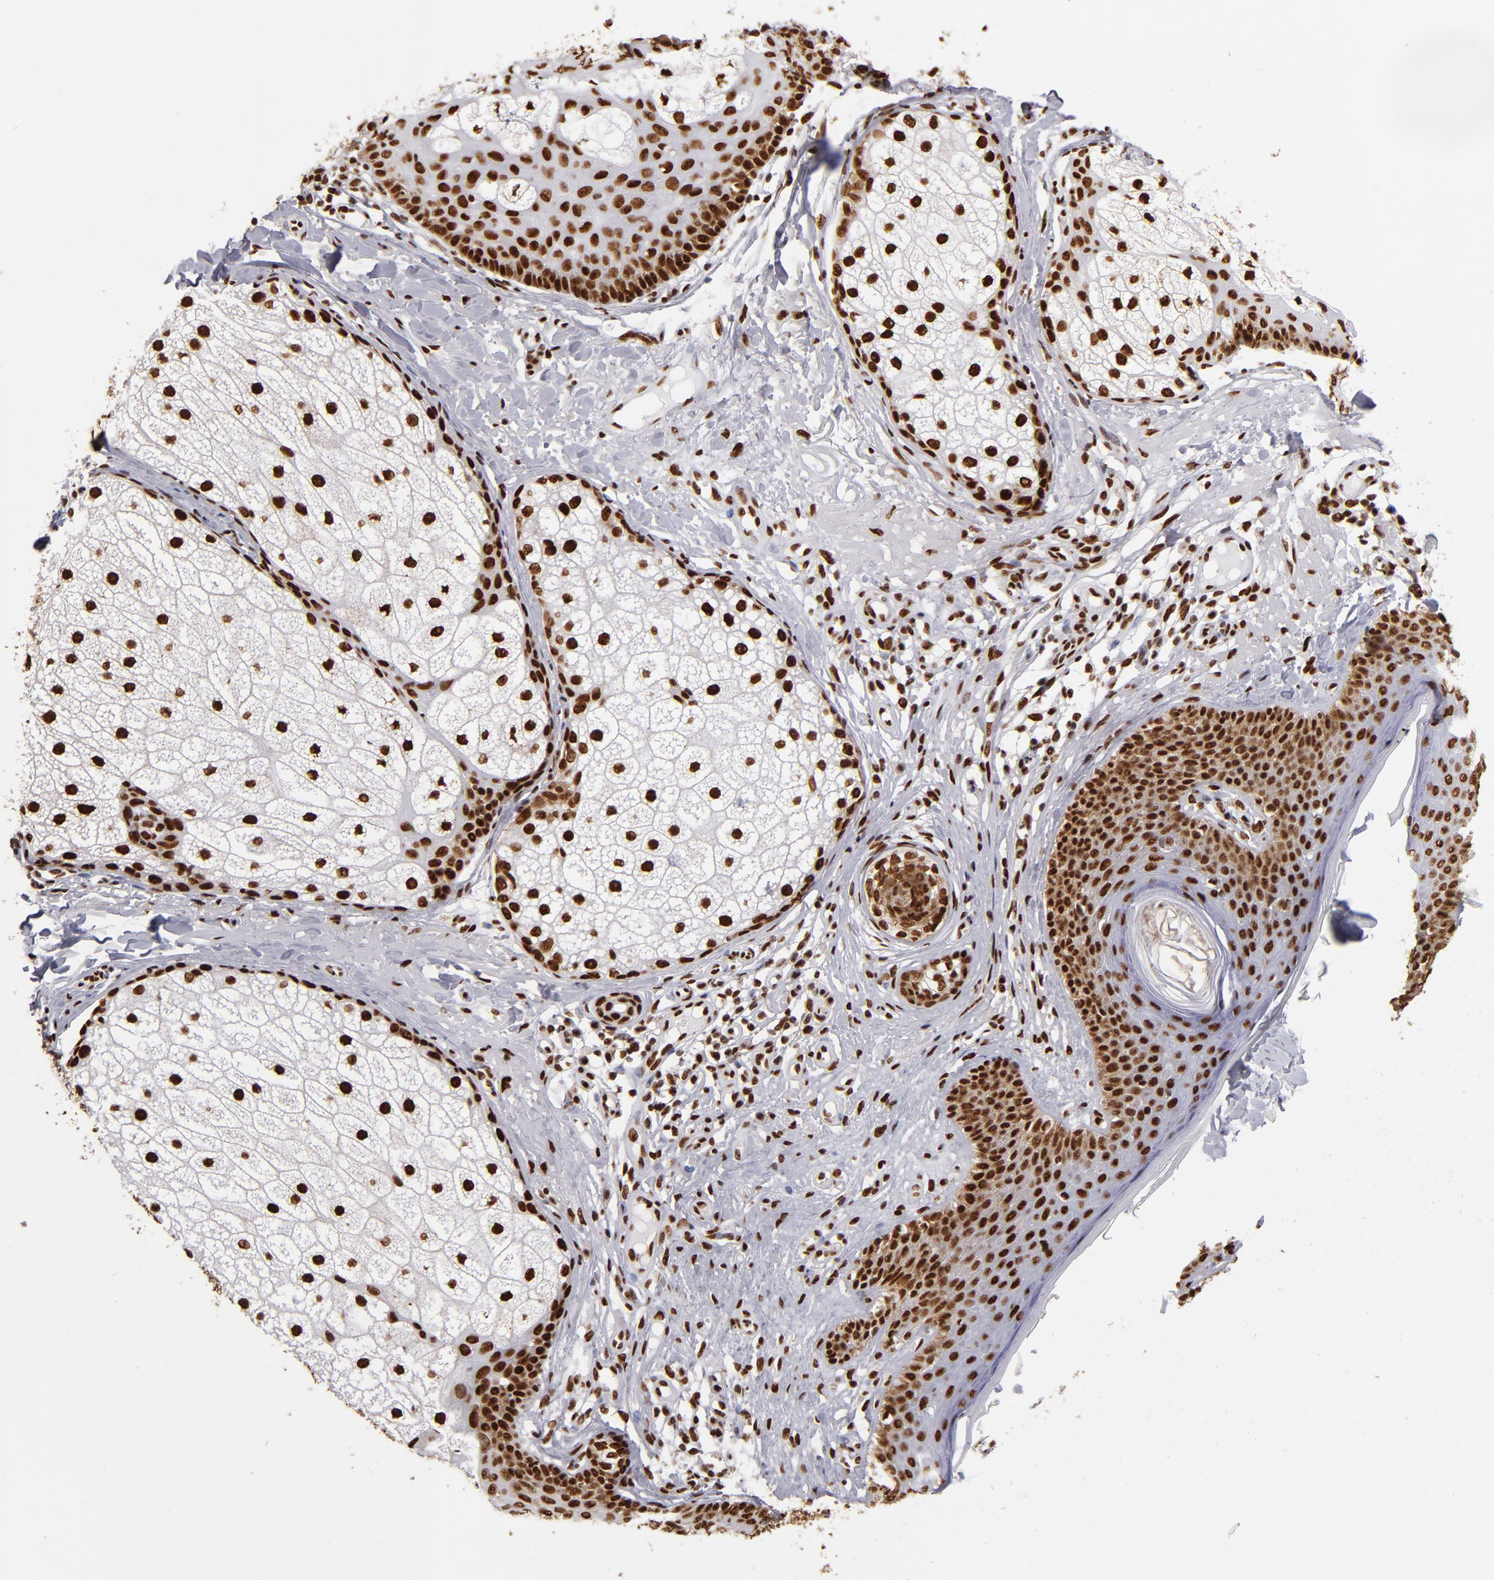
{"staining": {"intensity": "strong", "quantity": ">75%", "location": "nuclear"}, "tissue": "skin cancer", "cell_type": "Tumor cells", "image_type": "cancer", "snomed": [{"axis": "morphology", "description": "Basal cell carcinoma"}, {"axis": "topography", "description": "Skin"}], "caption": "Skin basal cell carcinoma stained with DAB IHC exhibits high levels of strong nuclear expression in about >75% of tumor cells.", "gene": "MRE11", "patient": {"sex": "male", "age": 74}}